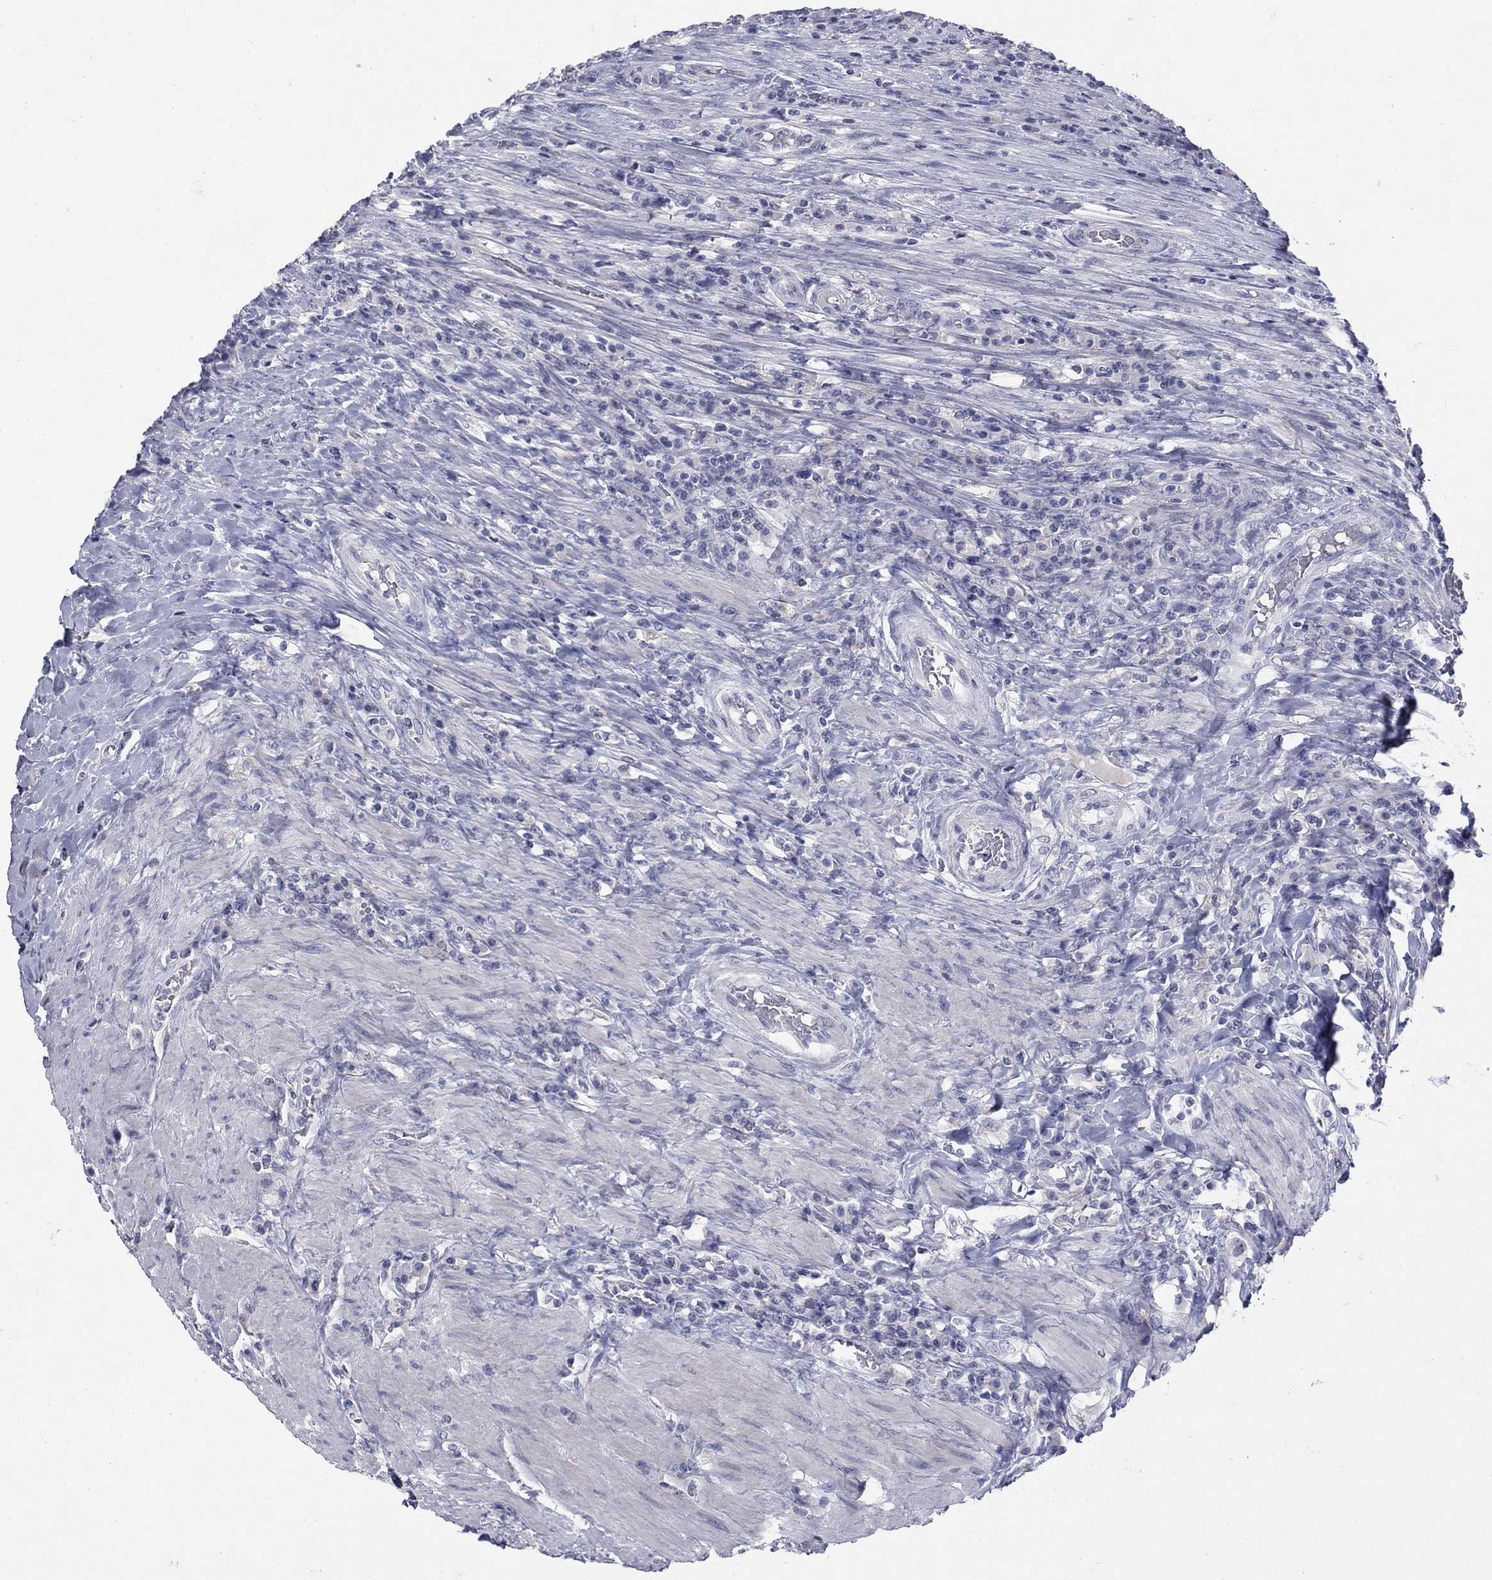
{"staining": {"intensity": "negative", "quantity": "none", "location": "none"}, "tissue": "colorectal cancer", "cell_type": "Tumor cells", "image_type": "cancer", "snomed": [{"axis": "morphology", "description": "Adenocarcinoma, NOS"}, {"axis": "topography", "description": "Colon"}], "caption": "DAB (3,3'-diaminobenzidine) immunohistochemical staining of colorectal adenocarcinoma demonstrates no significant positivity in tumor cells.", "gene": "ELAVL4", "patient": {"sex": "female", "age": 86}}